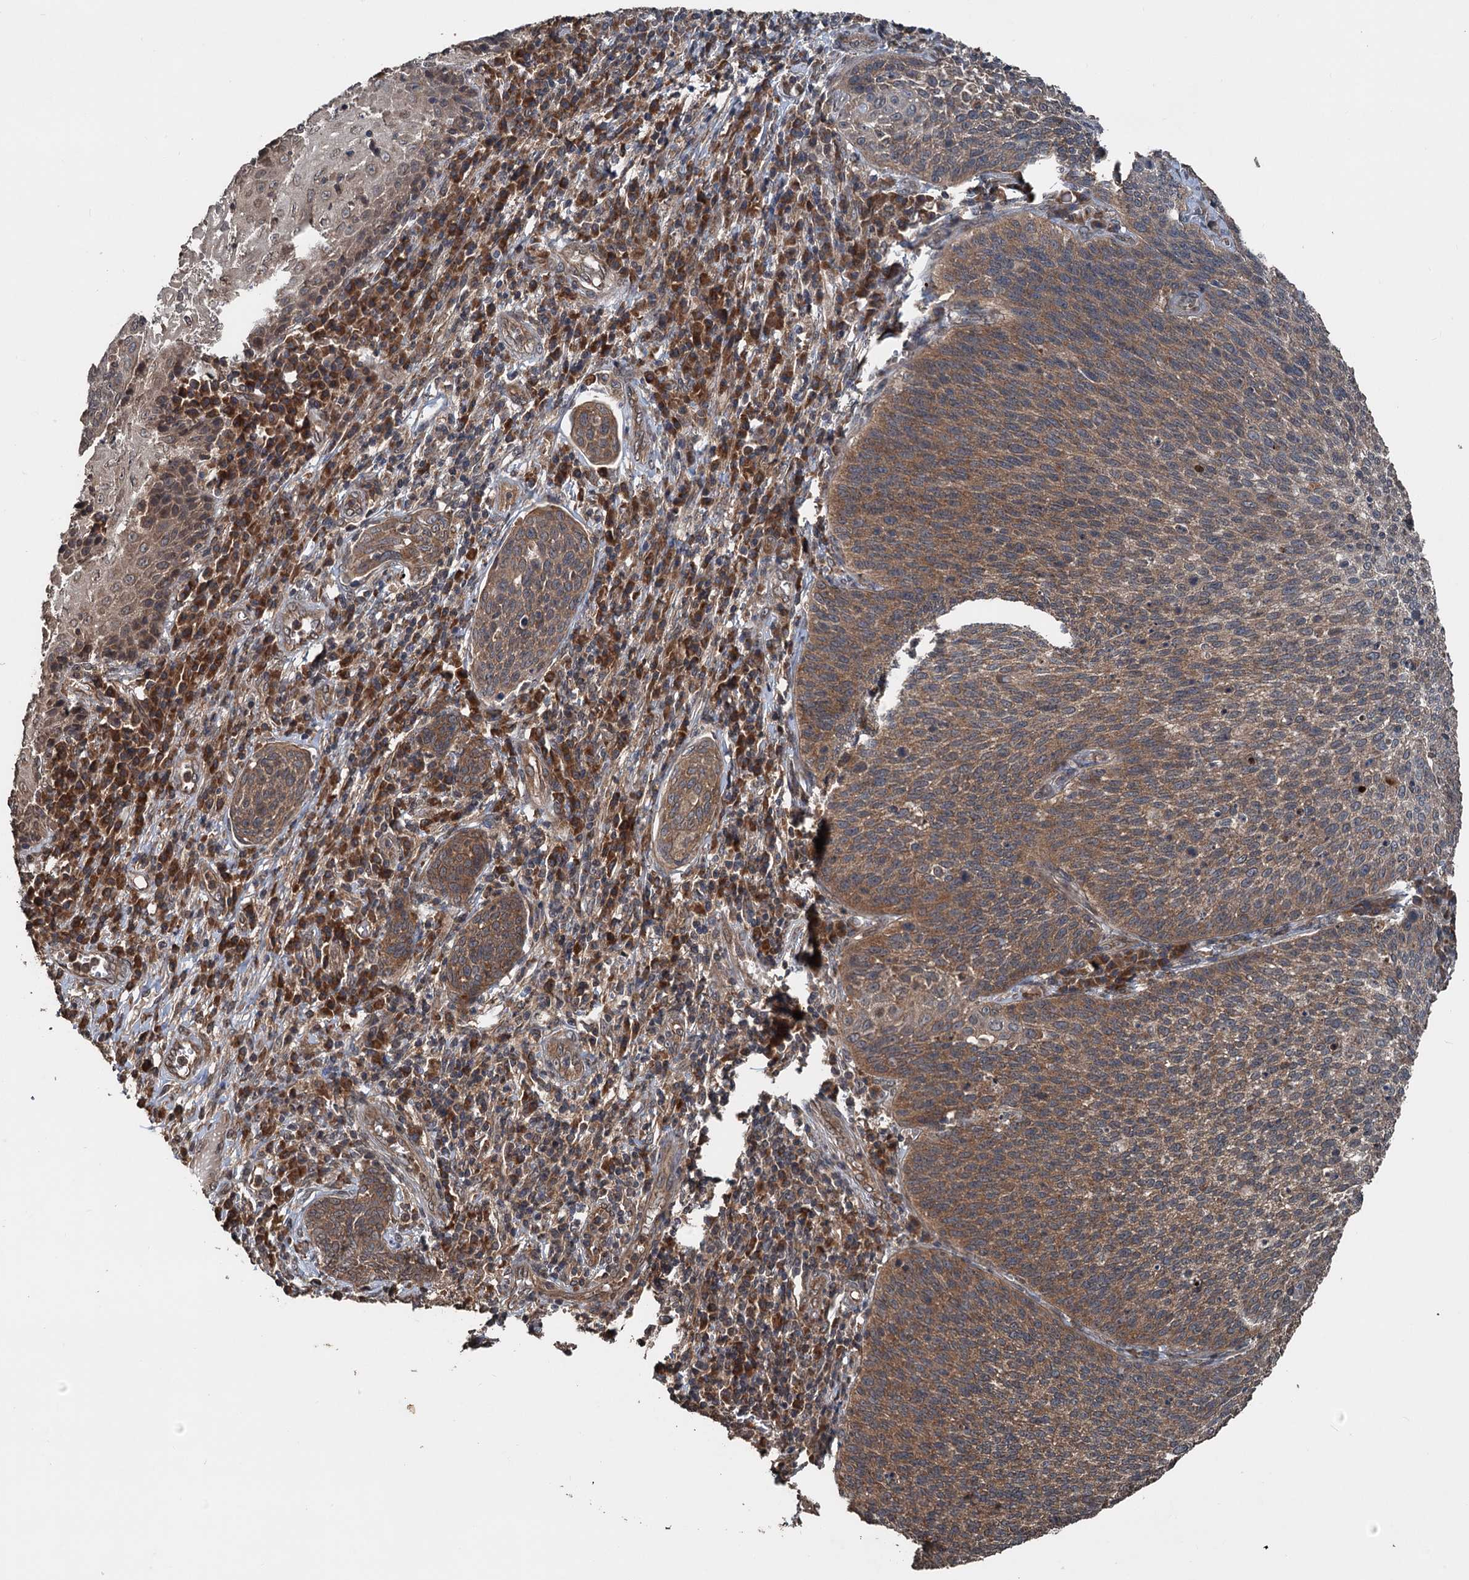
{"staining": {"intensity": "moderate", "quantity": ">75%", "location": "cytoplasmic/membranous"}, "tissue": "cervical cancer", "cell_type": "Tumor cells", "image_type": "cancer", "snomed": [{"axis": "morphology", "description": "Squamous cell carcinoma, NOS"}, {"axis": "topography", "description": "Cervix"}], "caption": "Immunohistochemistry (IHC) (DAB (3,3'-diaminobenzidine)) staining of human cervical squamous cell carcinoma shows moderate cytoplasmic/membranous protein staining in approximately >75% of tumor cells.", "gene": "N4BP2L2", "patient": {"sex": "female", "age": 34}}